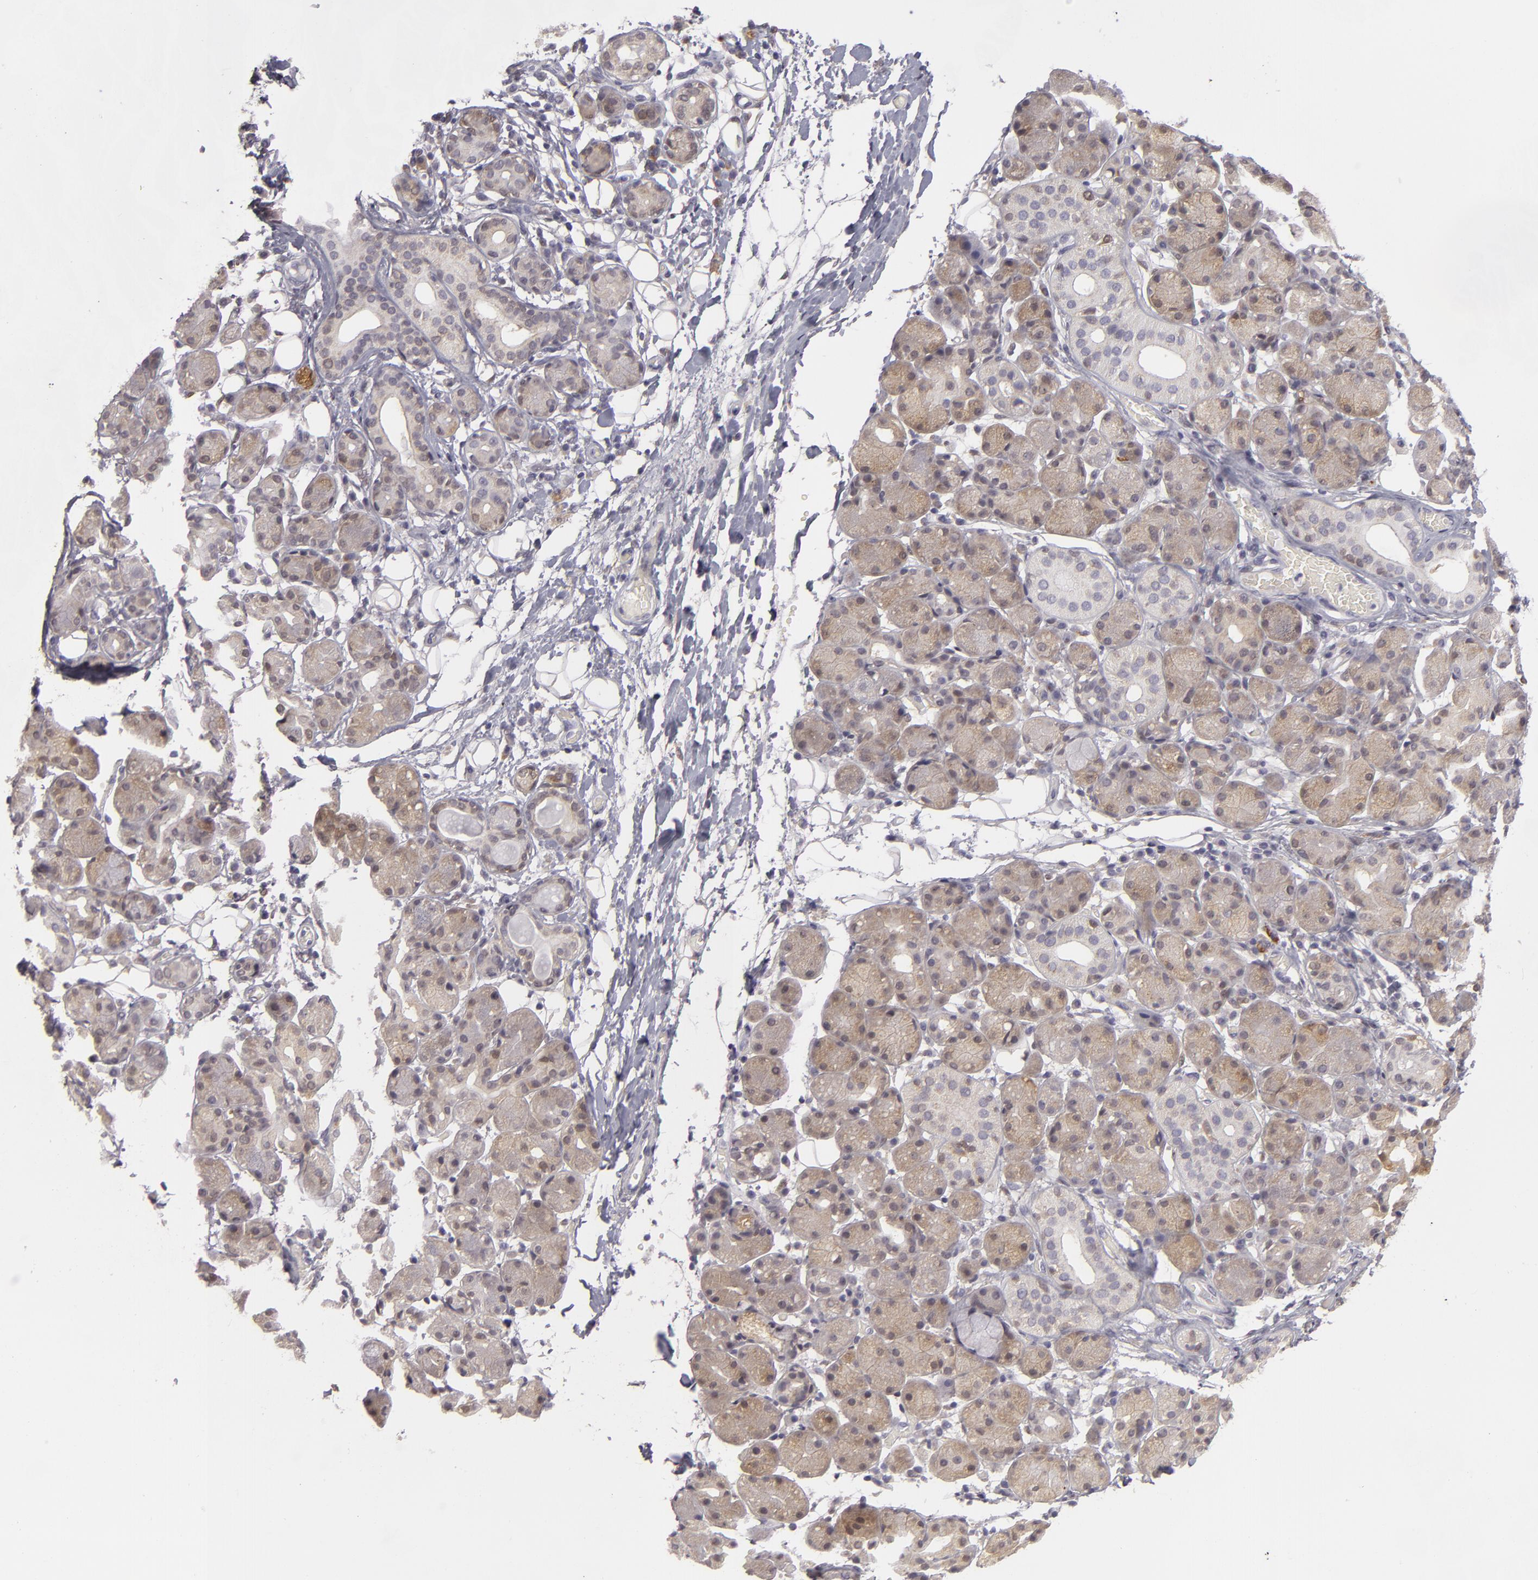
{"staining": {"intensity": "weak", "quantity": ">75%", "location": "cytoplasmic/membranous"}, "tissue": "salivary gland", "cell_type": "Glandular cells", "image_type": "normal", "snomed": [{"axis": "morphology", "description": "Normal tissue, NOS"}, {"axis": "topography", "description": "Salivary gland"}, {"axis": "topography", "description": "Peripheral nerve tissue"}], "caption": "Brown immunohistochemical staining in benign human salivary gland reveals weak cytoplasmic/membranous expression in approximately >75% of glandular cells. (Brightfield microscopy of DAB IHC at high magnification).", "gene": "EFS", "patient": {"sex": "male", "age": 62}}